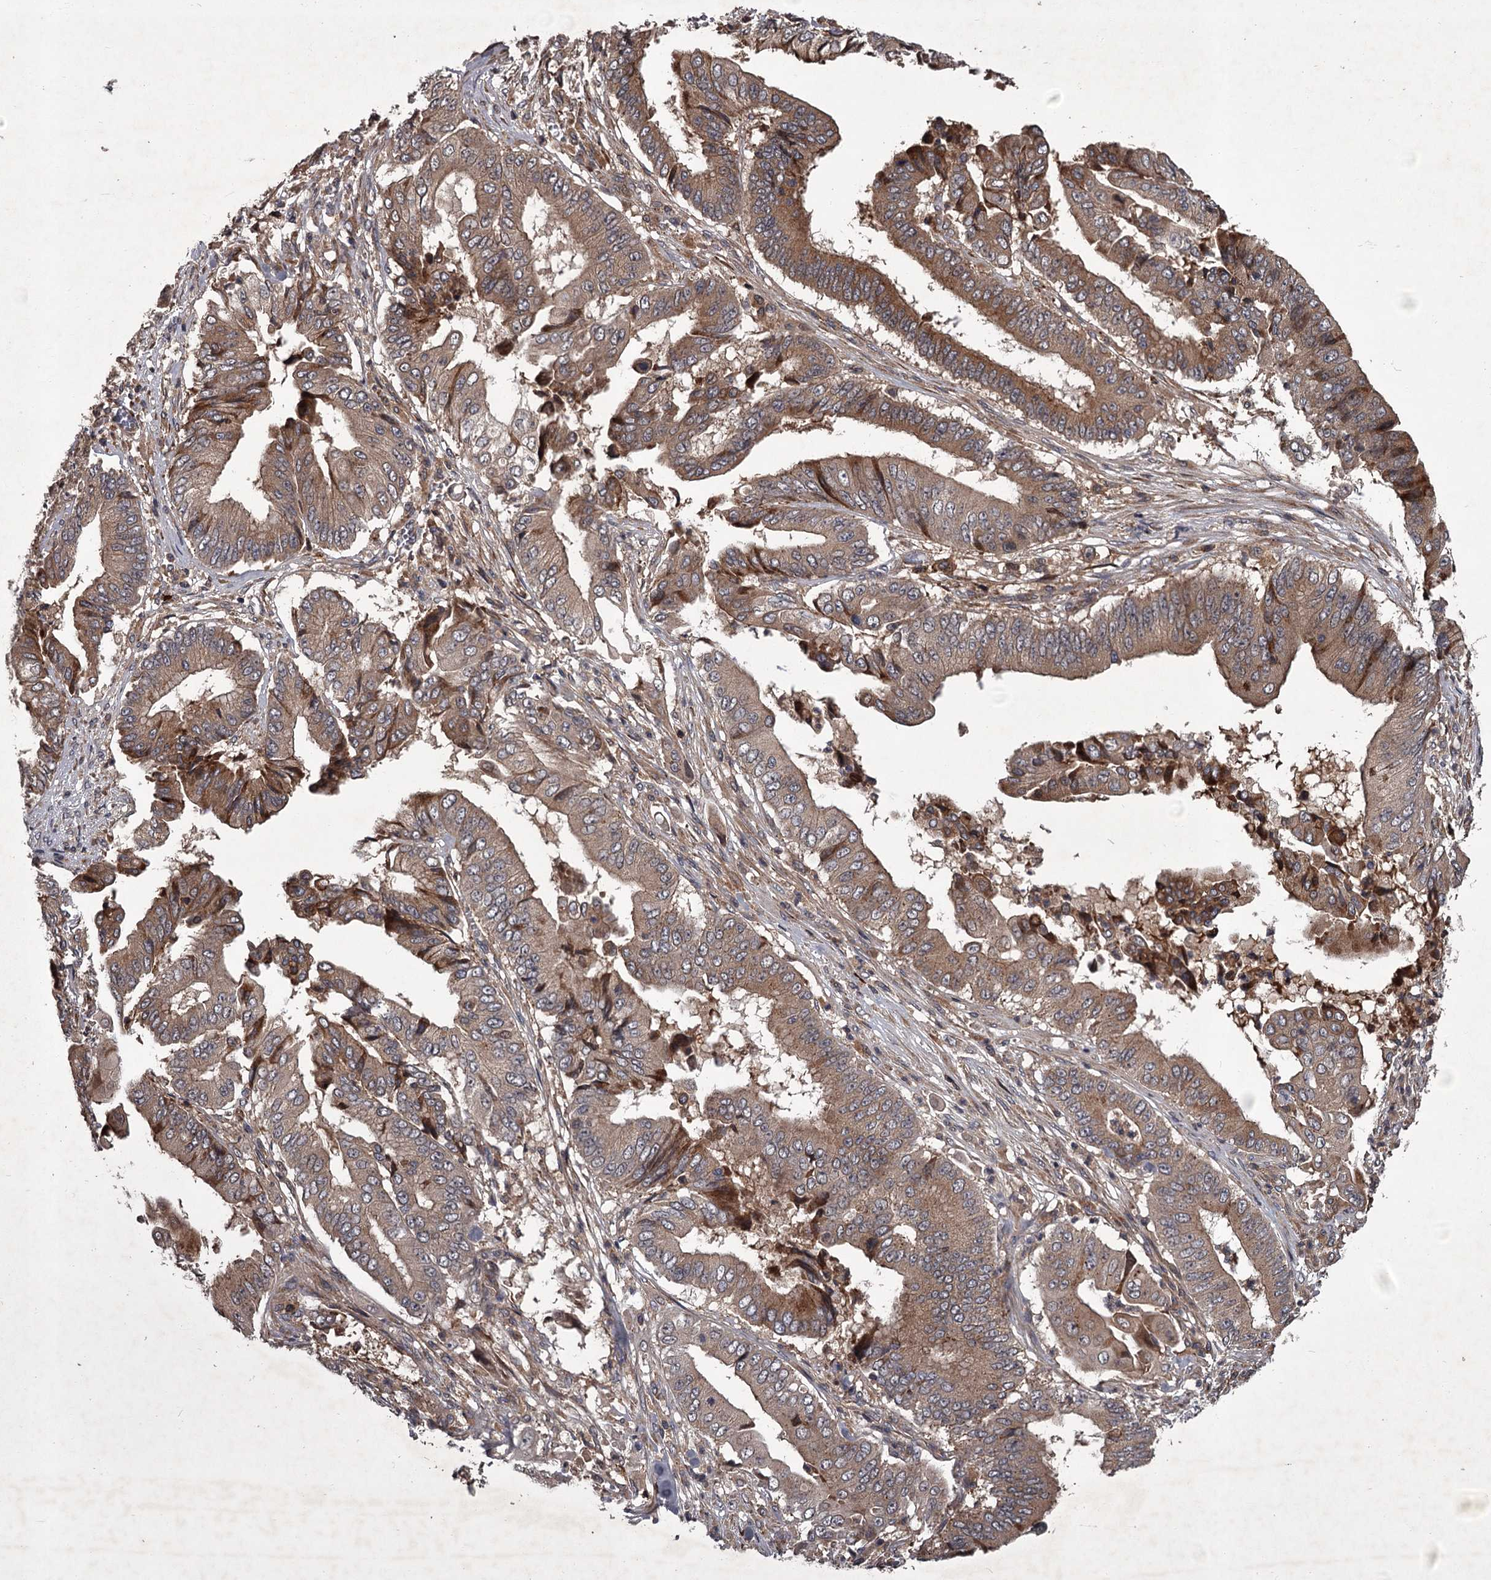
{"staining": {"intensity": "moderate", "quantity": ">75%", "location": "cytoplasmic/membranous"}, "tissue": "pancreatic cancer", "cell_type": "Tumor cells", "image_type": "cancer", "snomed": [{"axis": "morphology", "description": "Adenocarcinoma, NOS"}, {"axis": "topography", "description": "Pancreas"}], "caption": "A histopathology image of pancreatic adenocarcinoma stained for a protein demonstrates moderate cytoplasmic/membranous brown staining in tumor cells.", "gene": "UNC93B1", "patient": {"sex": "female", "age": 77}}